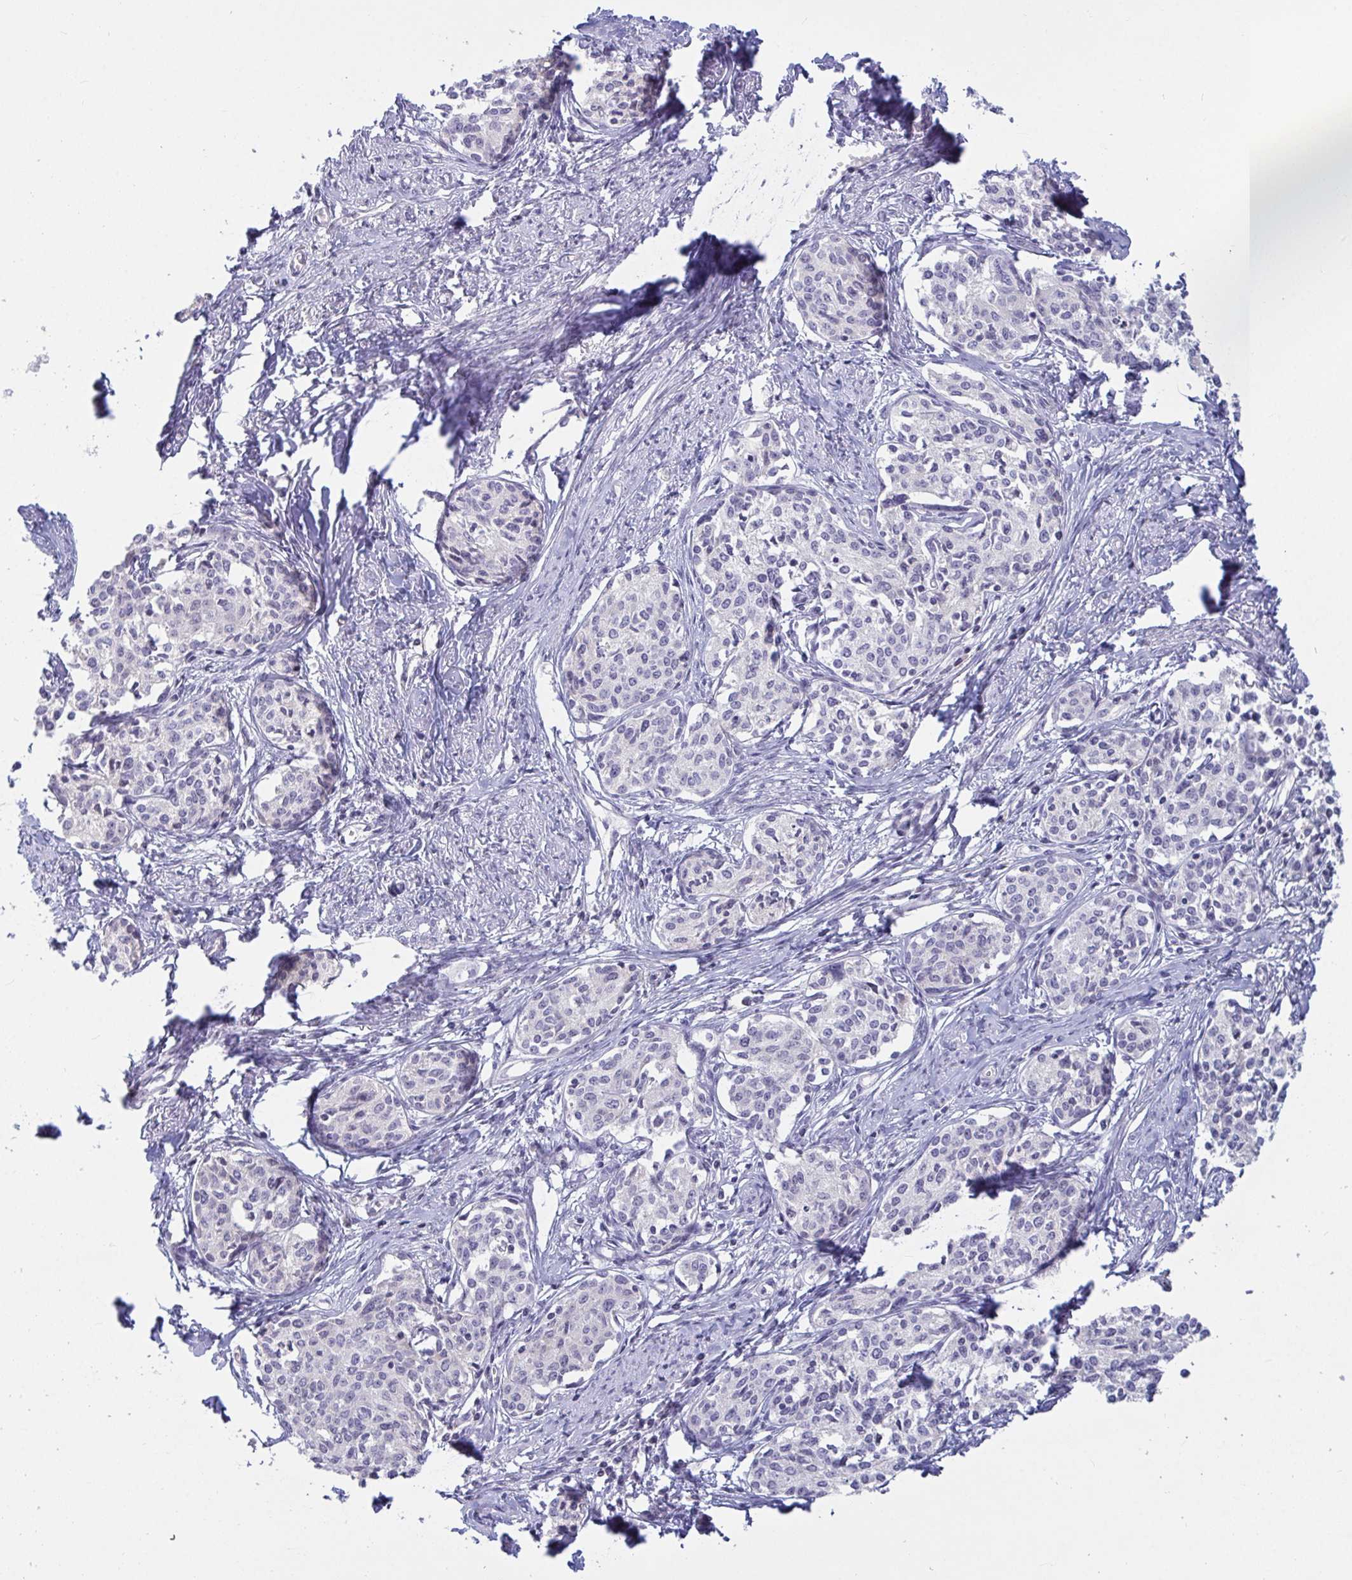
{"staining": {"intensity": "negative", "quantity": "none", "location": "none"}, "tissue": "cervical cancer", "cell_type": "Tumor cells", "image_type": "cancer", "snomed": [{"axis": "morphology", "description": "Squamous cell carcinoma, NOS"}, {"axis": "morphology", "description": "Adenocarcinoma, NOS"}, {"axis": "topography", "description": "Cervix"}], "caption": "The immunohistochemistry (IHC) photomicrograph has no significant positivity in tumor cells of cervical cancer tissue.", "gene": "MYC", "patient": {"sex": "female", "age": 52}}